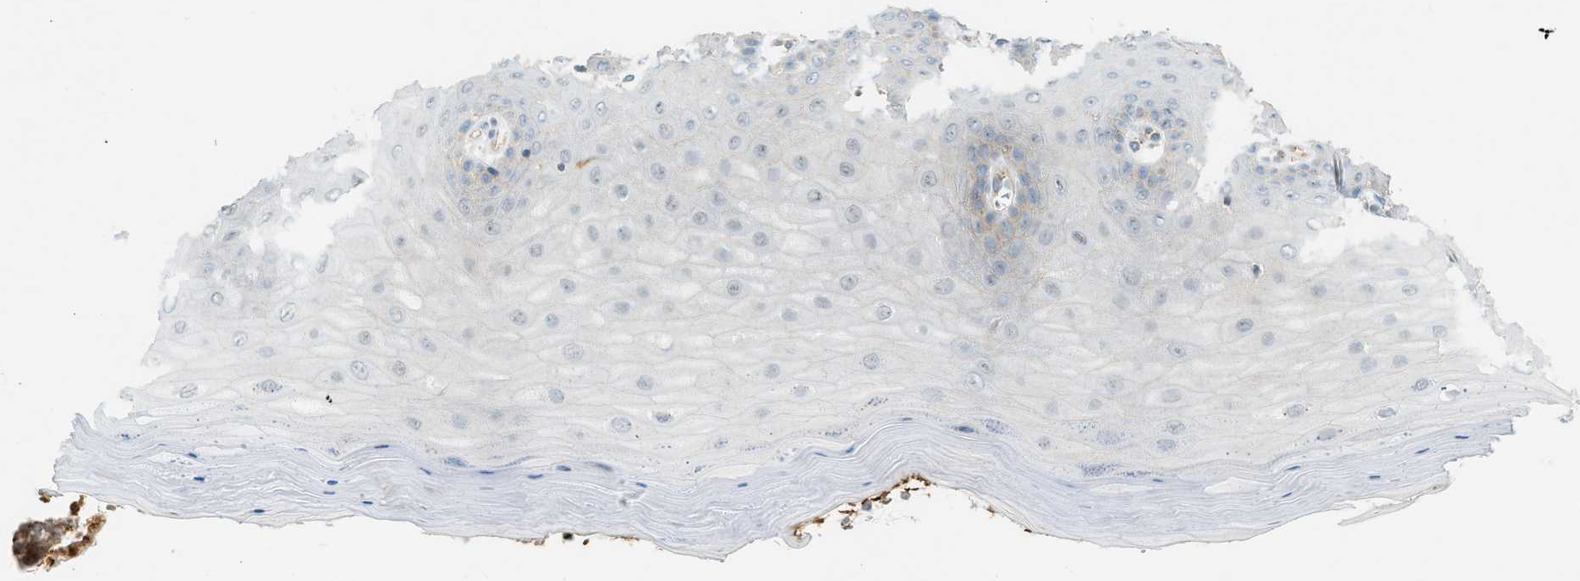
{"staining": {"intensity": "negative", "quantity": "none", "location": "none"}, "tissue": "cervix", "cell_type": "Glandular cells", "image_type": "normal", "snomed": [{"axis": "morphology", "description": "Normal tissue, NOS"}, {"axis": "topography", "description": "Cervix"}], "caption": "Unremarkable cervix was stained to show a protein in brown. There is no significant expression in glandular cells.", "gene": "GRK6", "patient": {"sex": "female", "age": 55}}